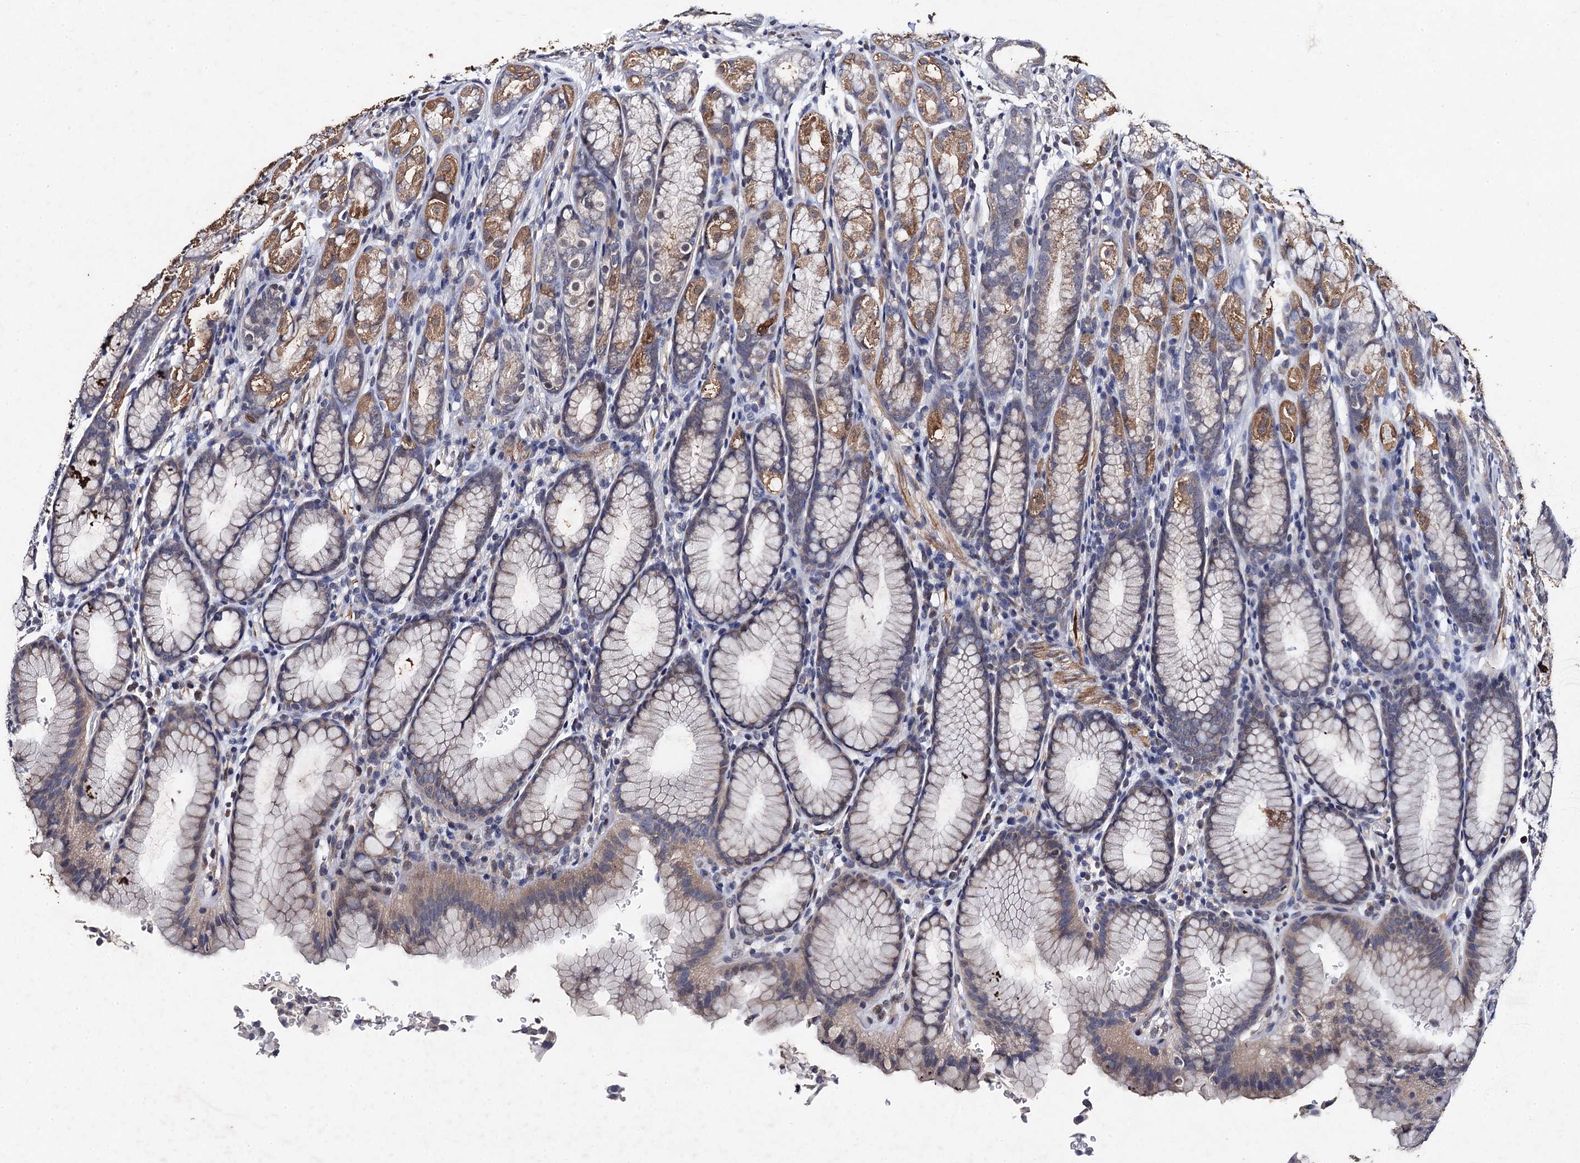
{"staining": {"intensity": "moderate", "quantity": "25%-75%", "location": "cytoplasmic/membranous"}, "tissue": "stomach", "cell_type": "Glandular cells", "image_type": "normal", "snomed": [{"axis": "morphology", "description": "Normal tissue, NOS"}, {"axis": "topography", "description": "Stomach"}], "caption": "Immunohistochemistry (IHC) staining of normal stomach, which reveals medium levels of moderate cytoplasmic/membranous expression in approximately 25%-75% of glandular cells indicating moderate cytoplasmic/membranous protein staining. The staining was performed using DAB (brown) for protein detection and nuclei were counterstained in hematoxylin (blue).", "gene": "PPTC7", "patient": {"sex": "male", "age": 42}}